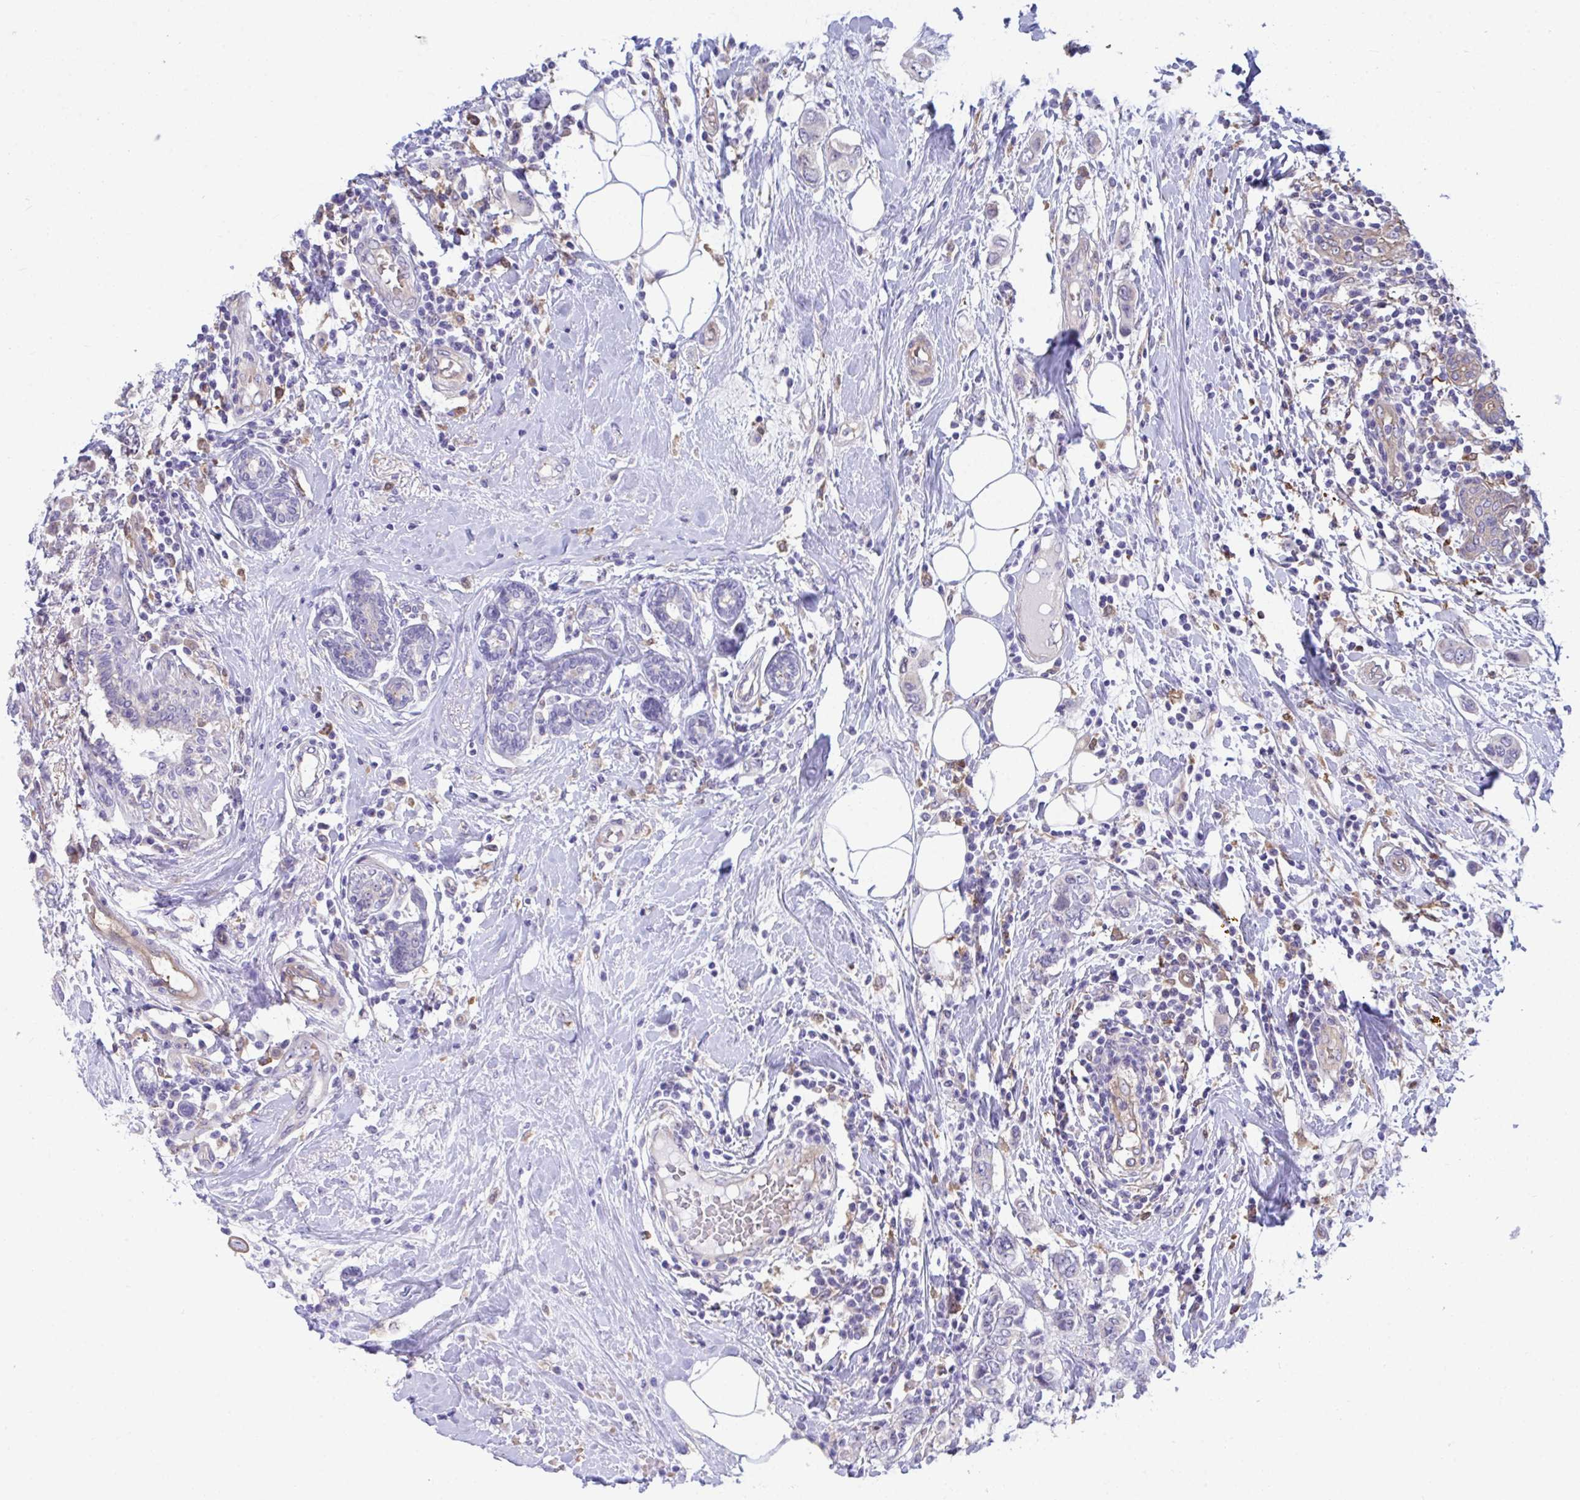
{"staining": {"intensity": "negative", "quantity": "none", "location": "none"}, "tissue": "breast cancer", "cell_type": "Tumor cells", "image_type": "cancer", "snomed": [{"axis": "morphology", "description": "Lobular carcinoma"}, {"axis": "topography", "description": "Breast"}], "caption": "A histopathology image of breast lobular carcinoma stained for a protein demonstrates no brown staining in tumor cells. (DAB (3,3'-diaminobenzidine) IHC with hematoxylin counter stain).", "gene": "CENPQ", "patient": {"sex": "female", "age": 51}}